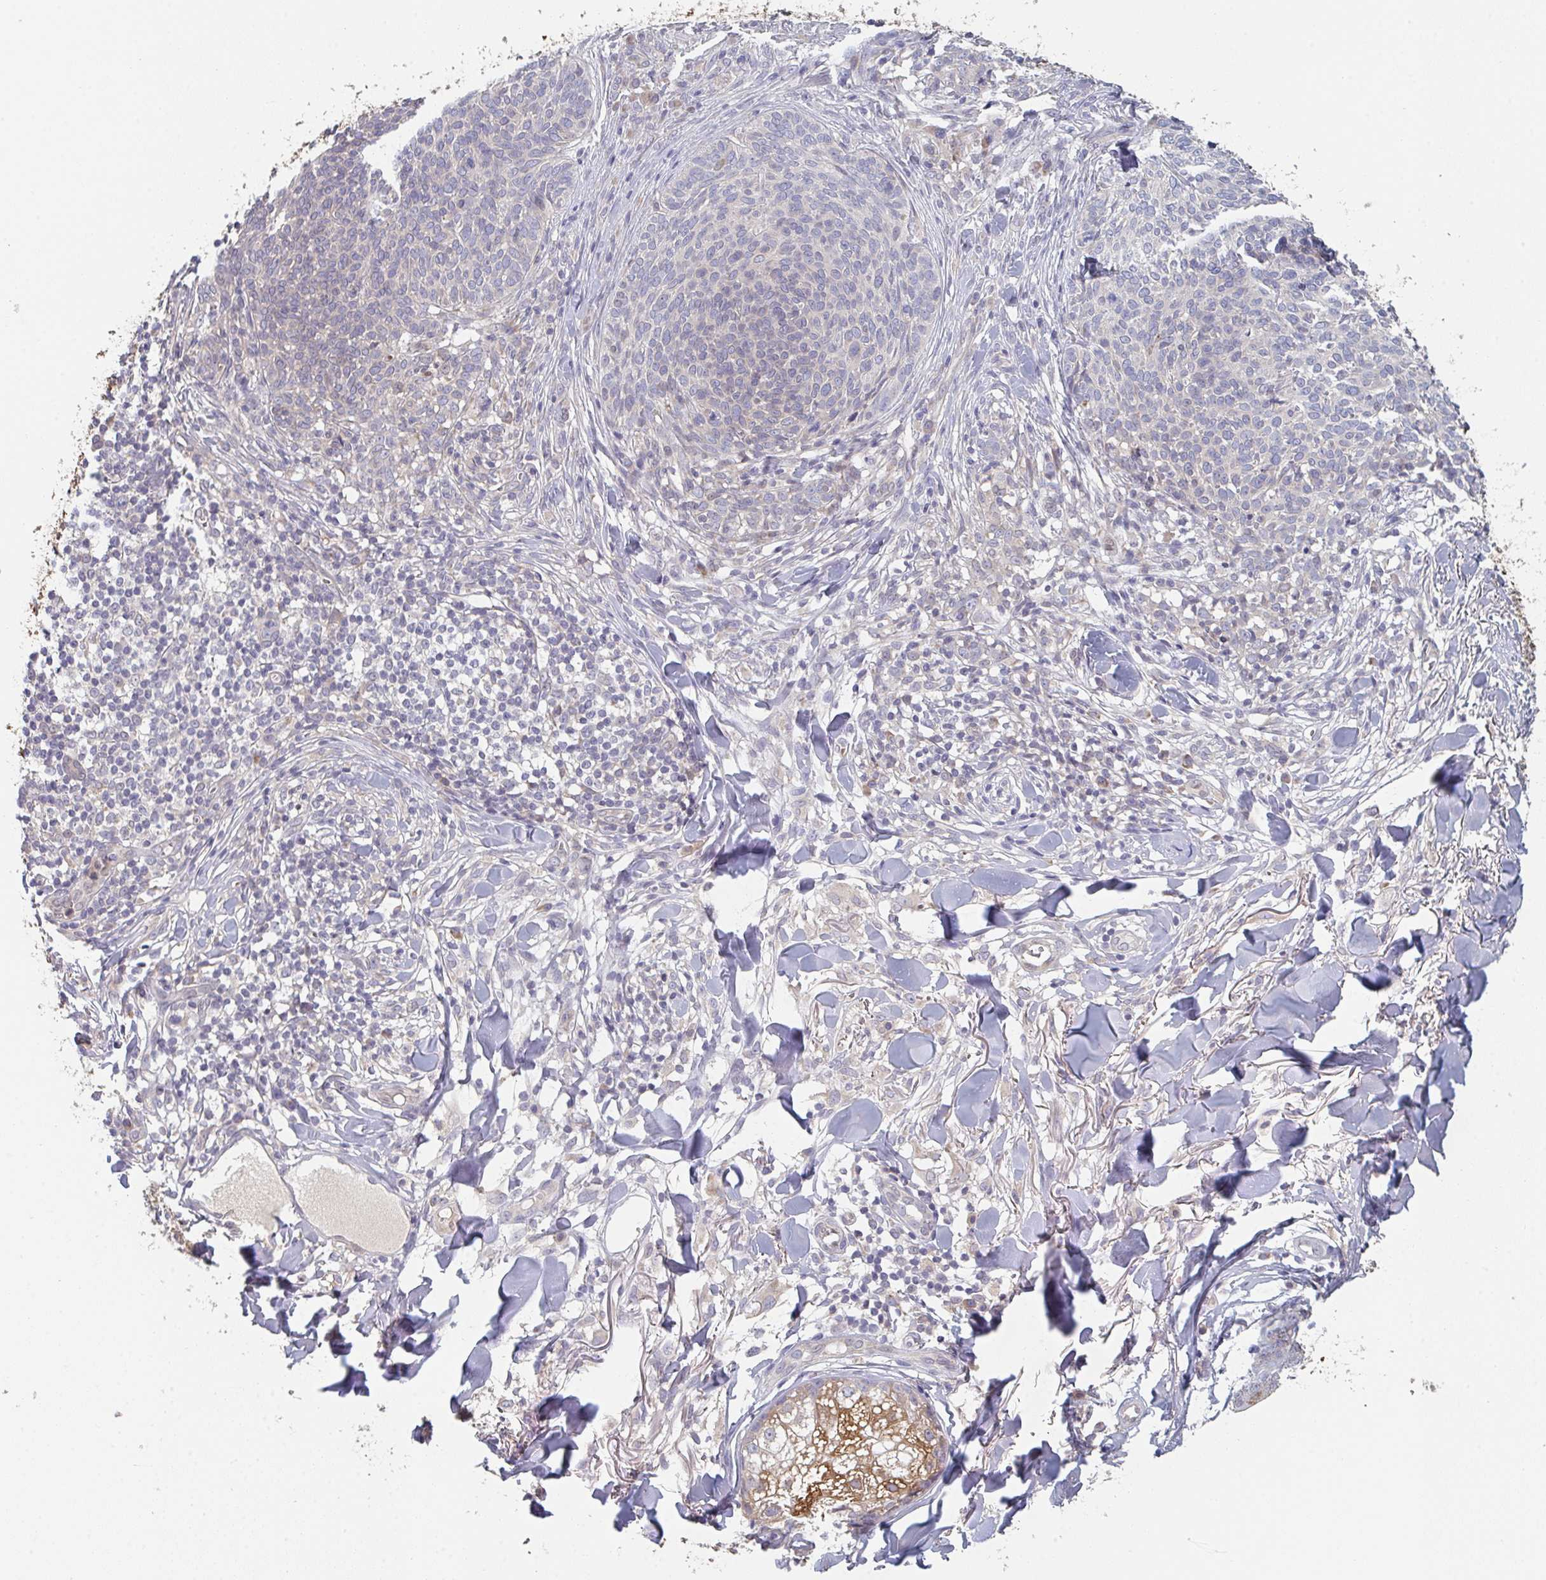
{"staining": {"intensity": "negative", "quantity": "none", "location": "none"}, "tissue": "skin cancer", "cell_type": "Tumor cells", "image_type": "cancer", "snomed": [{"axis": "morphology", "description": "Basal cell carcinoma"}, {"axis": "topography", "description": "Skin"}, {"axis": "topography", "description": "Skin of face"}], "caption": "The image shows no staining of tumor cells in skin basal cell carcinoma.", "gene": "ELOVL1", "patient": {"sex": "male", "age": 56}}